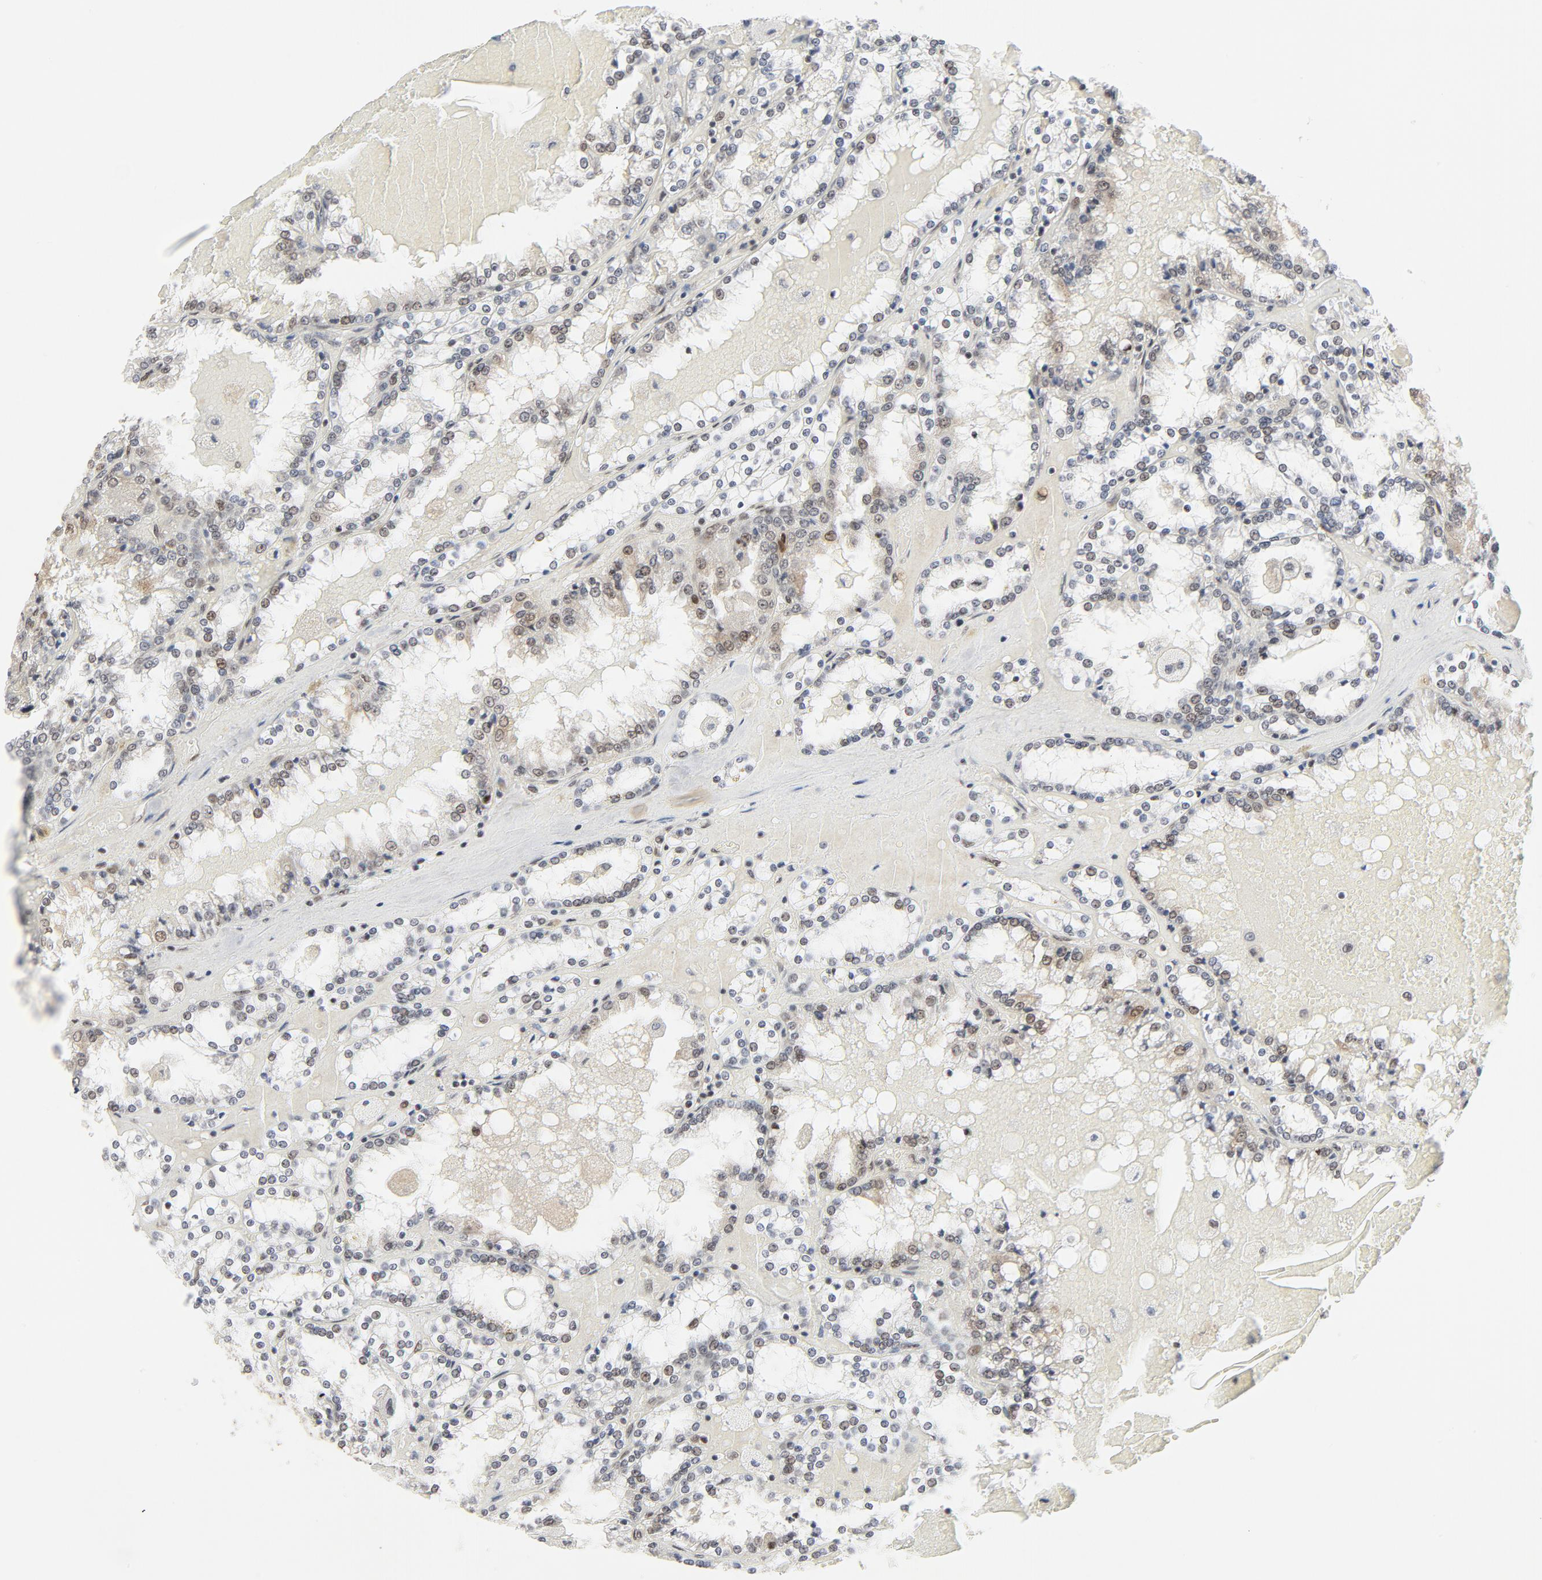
{"staining": {"intensity": "weak", "quantity": "25%-75%", "location": "nuclear"}, "tissue": "renal cancer", "cell_type": "Tumor cells", "image_type": "cancer", "snomed": [{"axis": "morphology", "description": "Adenocarcinoma, NOS"}, {"axis": "topography", "description": "Kidney"}], "caption": "Renal cancer (adenocarcinoma) stained with a protein marker displays weak staining in tumor cells.", "gene": "ERCC1", "patient": {"sex": "female", "age": 56}}